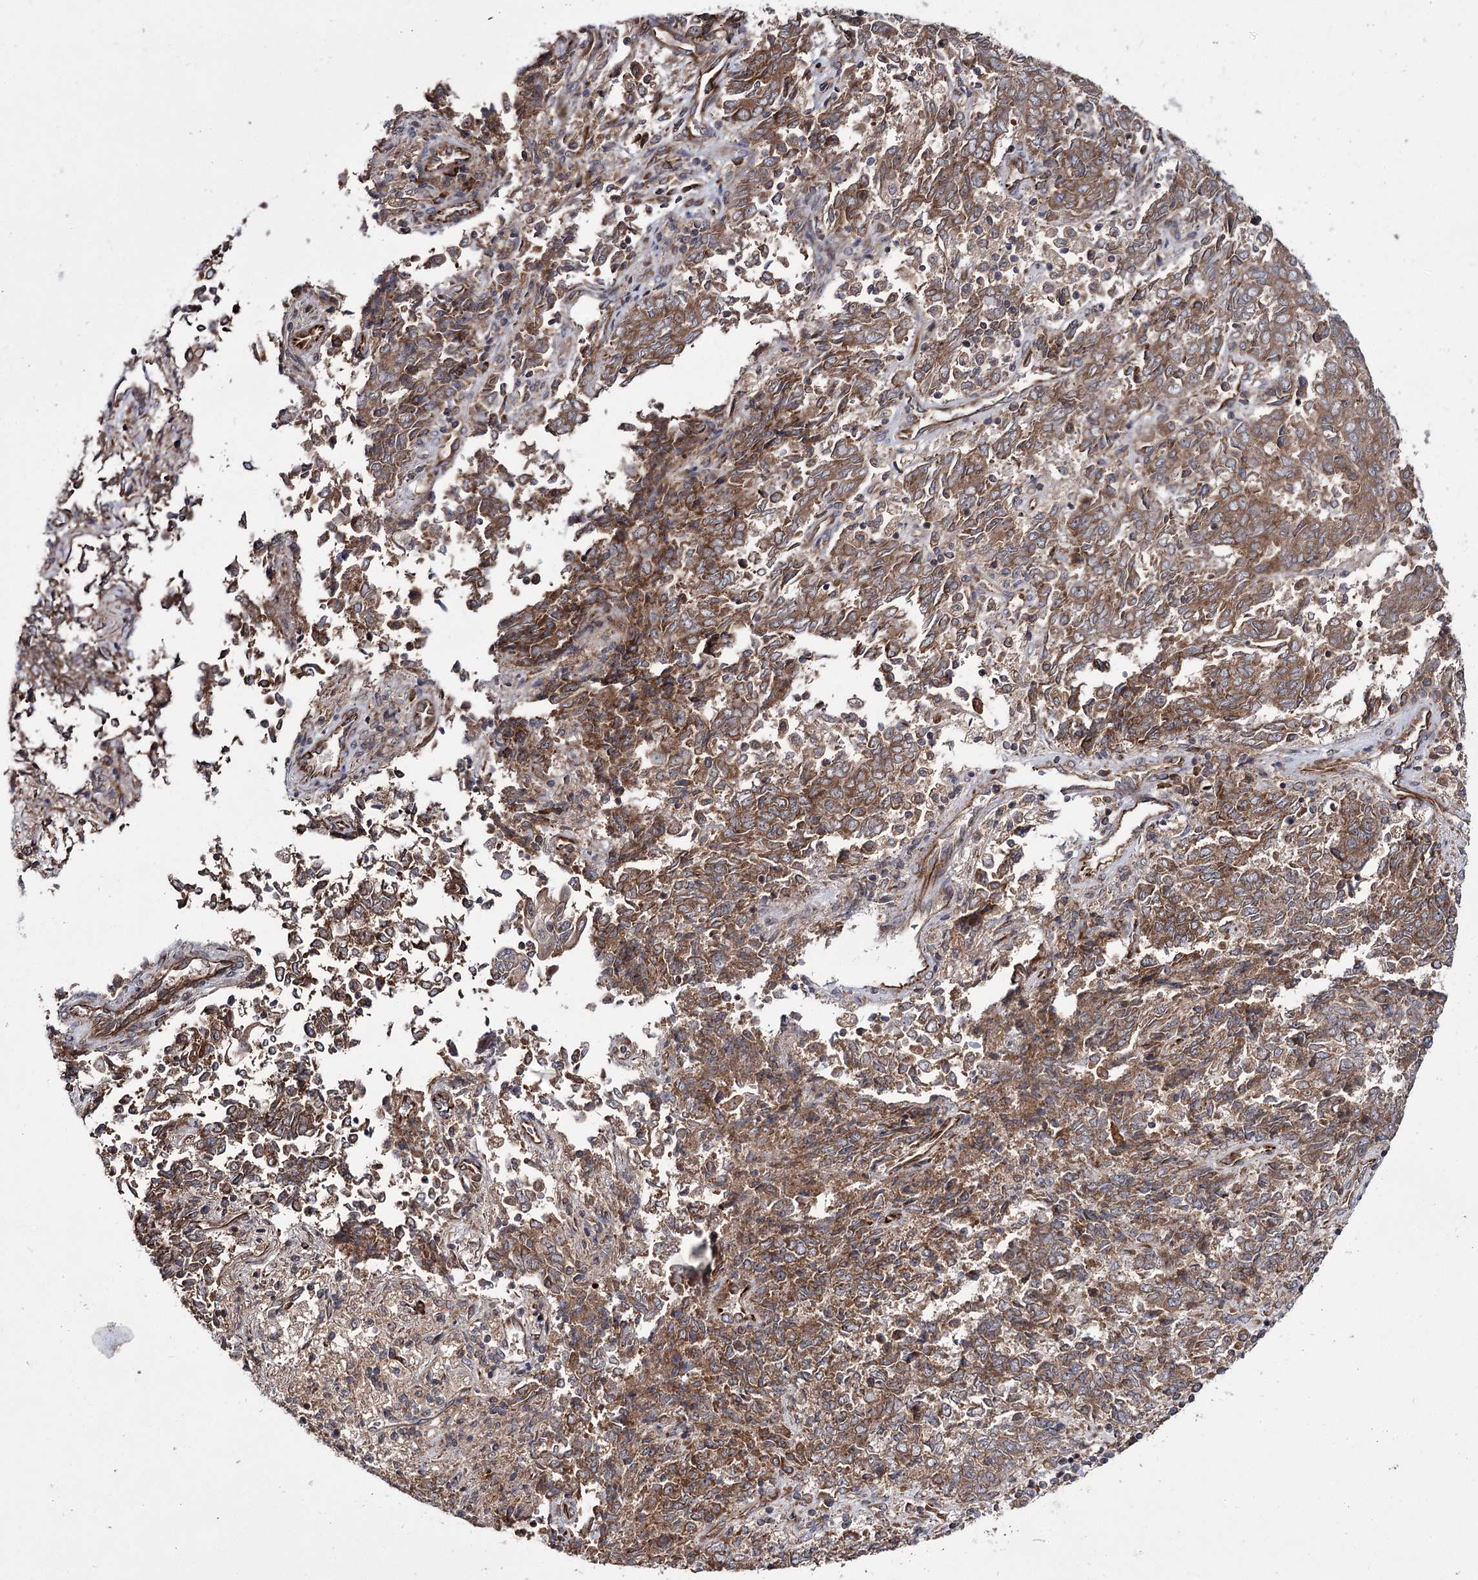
{"staining": {"intensity": "moderate", "quantity": ">75%", "location": "cytoplasmic/membranous"}, "tissue": "endometrial cancer", "cell_type": "Tumor cells", "image_type": "cancer", "snomed": [{"axis": "morphology", "description": "Adenocarcinoma, NOS"}, {"axis": "topography", "description": "Endometrium"}], "caption": "Endometrial cancer stained with immunohistochemistry (IHC) shows moderate cytoplasmic/membranous expression in about >75% of tumor cells. The staining was performed using DAB (3,3'-diaminobenzidine), with brown indicating positive protein expression. Nuclei are stained blue with hematoxylin.", "gene": "HECTD2", "patient": {"sex": "female", "age": 80}}